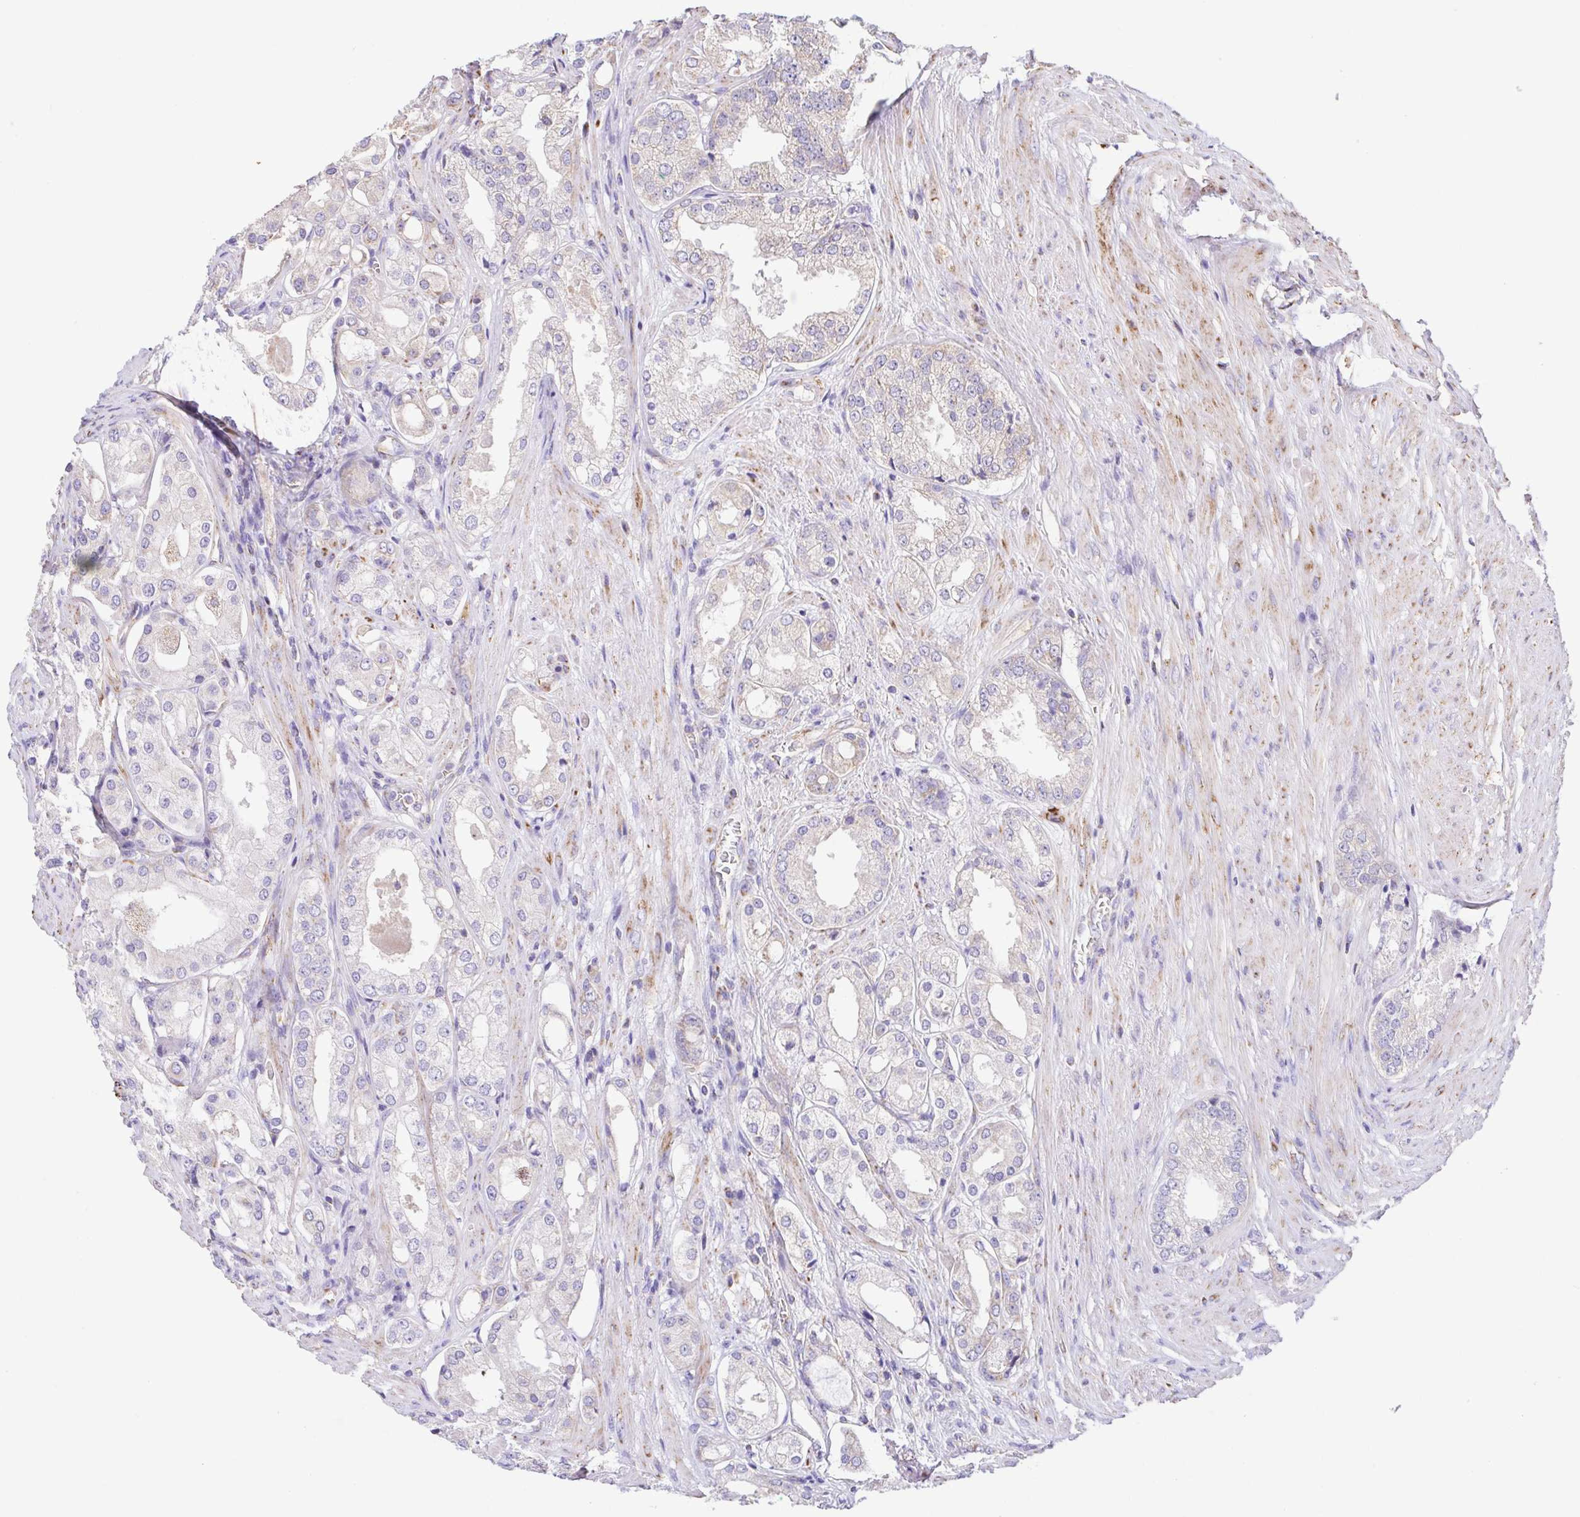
{"staining": {"intensity": "negative", "quantity": "none", "location": "none"}, "tissue": "prostate cancer", "cell_type": "Tumor cells", "image_type": "cancer", "snomed": [{"axis": "morphology", "description": "Adenocarcinoma, Low grade"}, {"axis": "topography", "description": "Prostate"}], "caption": "Low-grade adenocarcinoma (prostate) was stained to show a protein in brown. There is no significant expression in tumor cells. Brightfield microscopy of IHC stained with DAB (brown) and hematoxylin (blue), captured at high magnification.", "gene": "GINM1", "patient": {"sex": "male", "age": 68}}